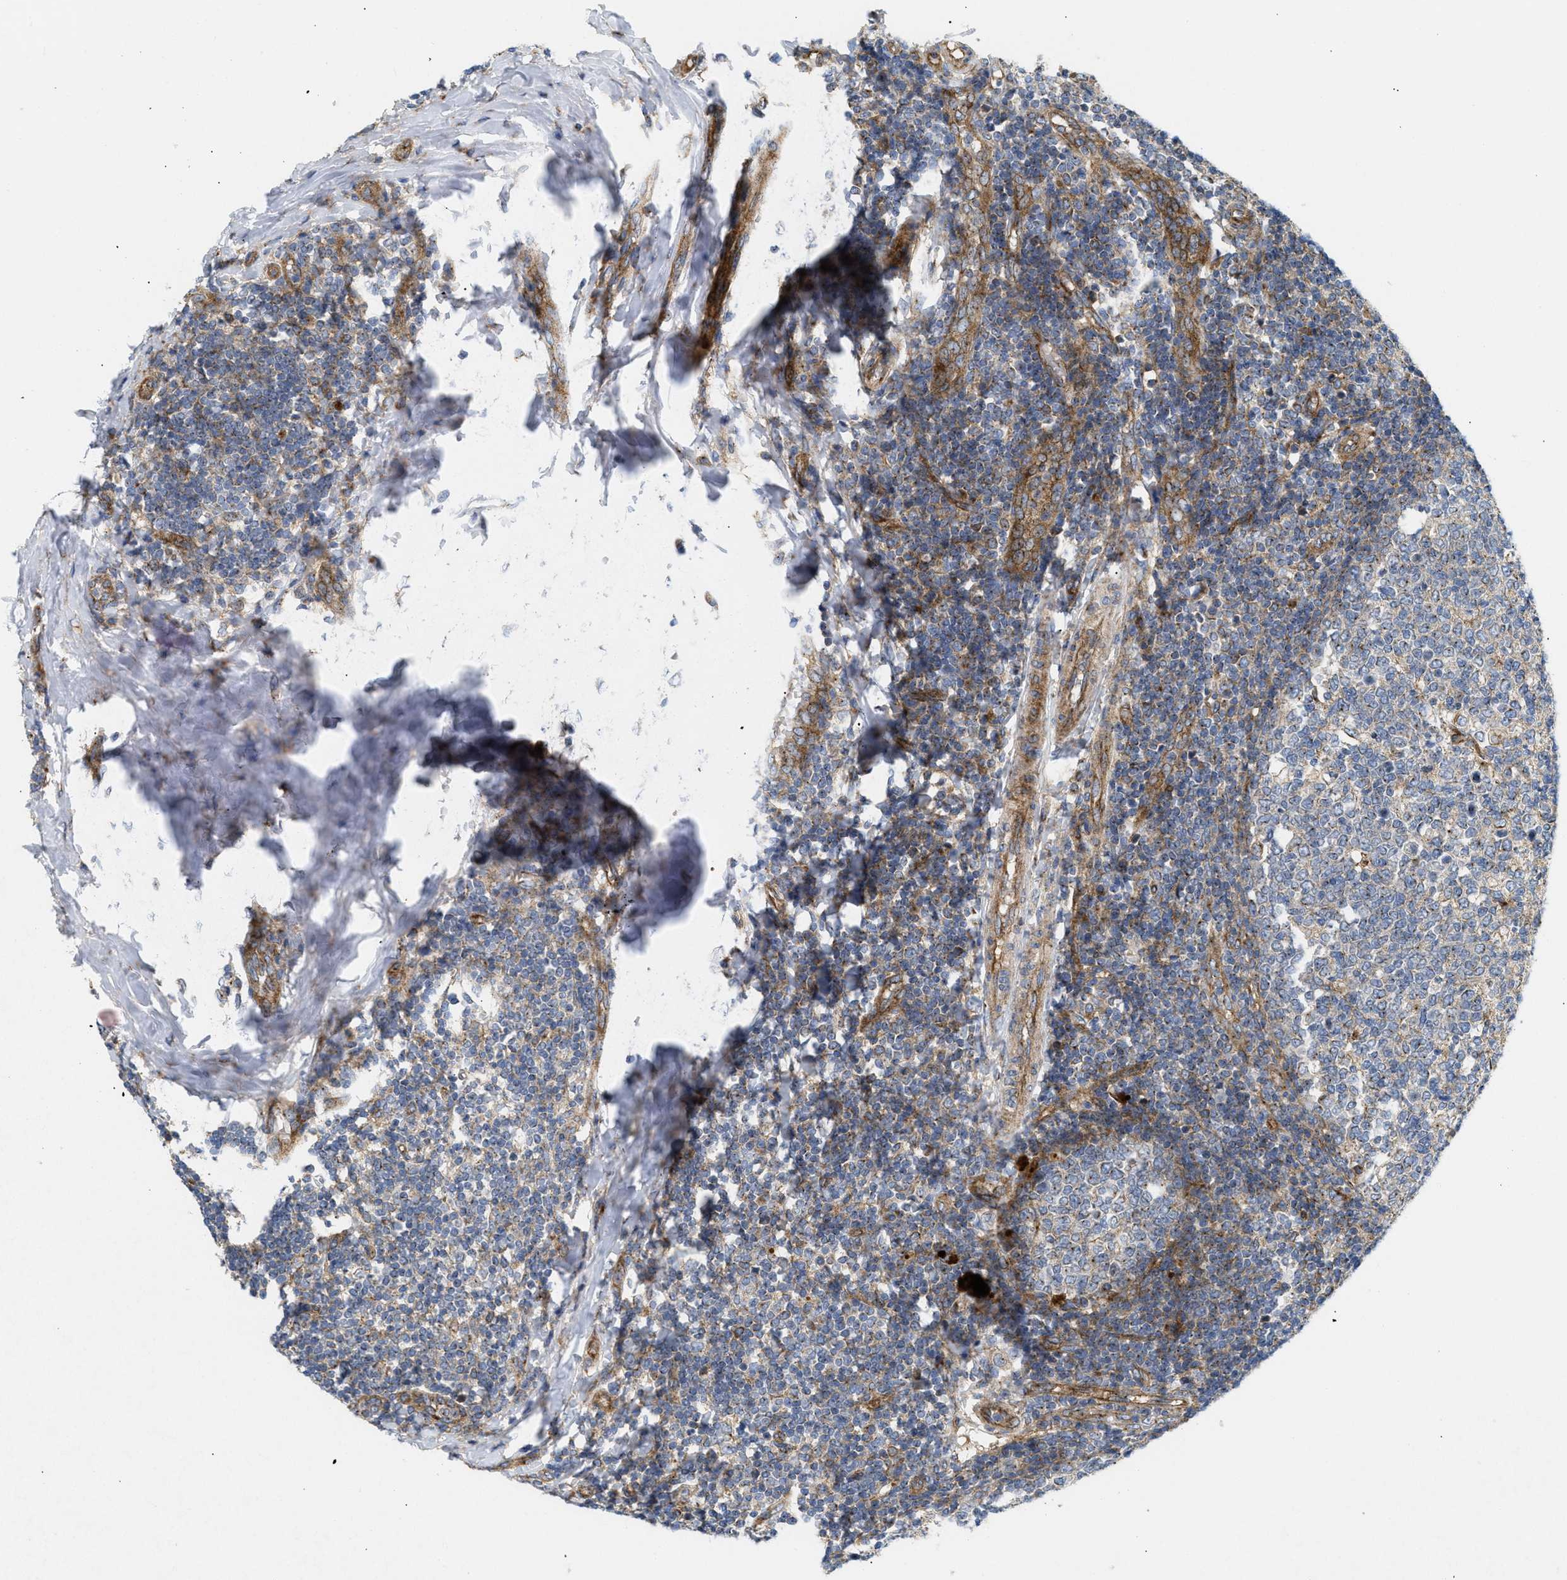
{"staining": {"intensity": "moderate", "quantity": "25%-75%", "location": "cytoplasmic/membranous"}, "tissue": "tonsil", "cell_type": "Germinal center cells", "image_type": "normal", "snomed": [{"axis": "morphology", "description": "Normal tissue, NOS"}, {"axis": "topography", "description": "Tonsil"}], "caption": "This image reveals immunohistochemistry staining of unremarkable tonsil, with medium moderate cytoplasmic/membranous positivity in about 25%-75% of germinal center cells.", "gene": "DCTN4", "patient": {"sex": "female", "age": 19}}